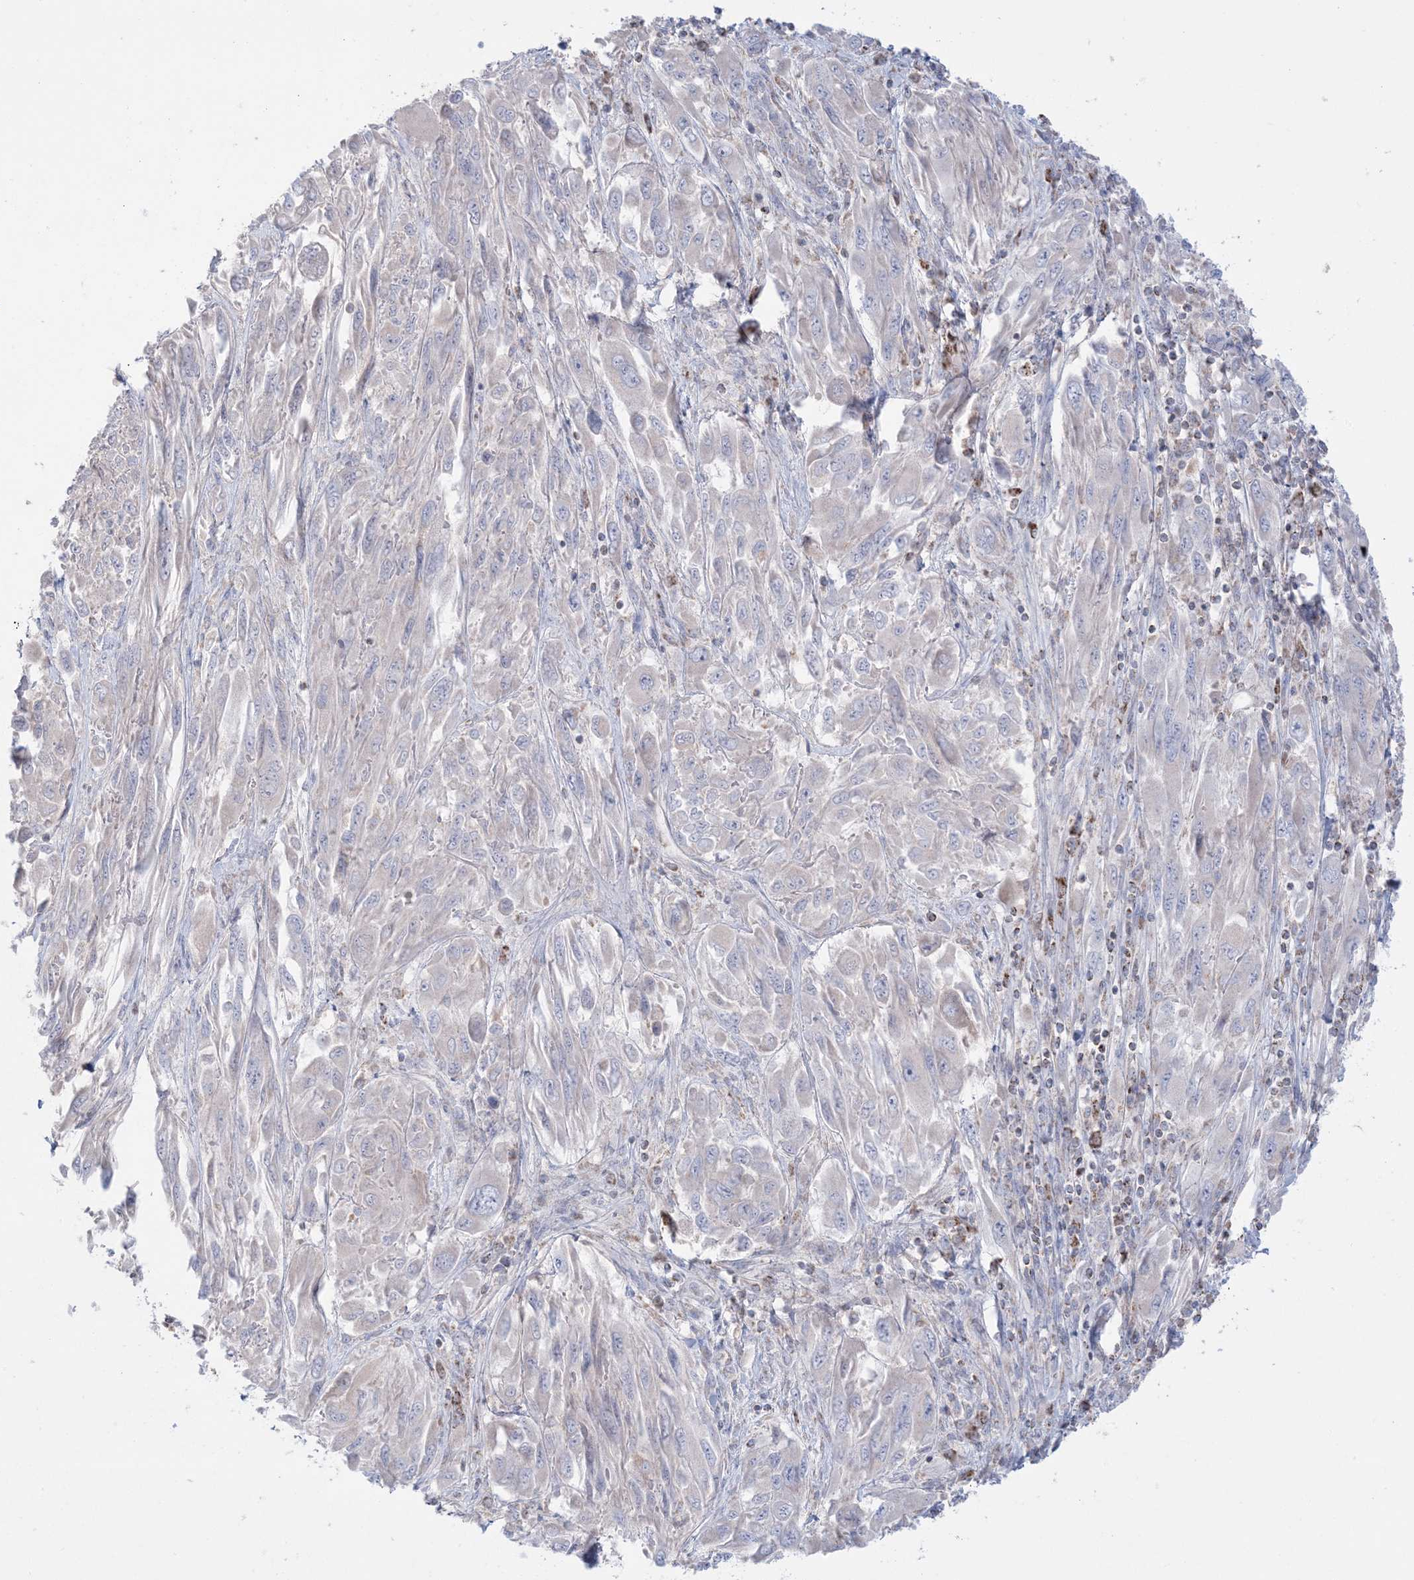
{"staining": {"intensity": "negative", "quantity": "none", "location": "none"}, "tissue": "melanoma", "cell_type": "Tumor cells", "image_type": "cancer", "snomed": [{"axis": "morphology", "description": "Malignant melanoma, NOS"}, {"axis": "topography", "description": "Skin"}], "caption": "Immunohistochemistry (IHC) photomicrograph of melanoma stained for a protein (brown), which exhibits no positivity in tumor cells.", "gene": "KCTD6", "patient": {"sex": "female", "age": 91}}